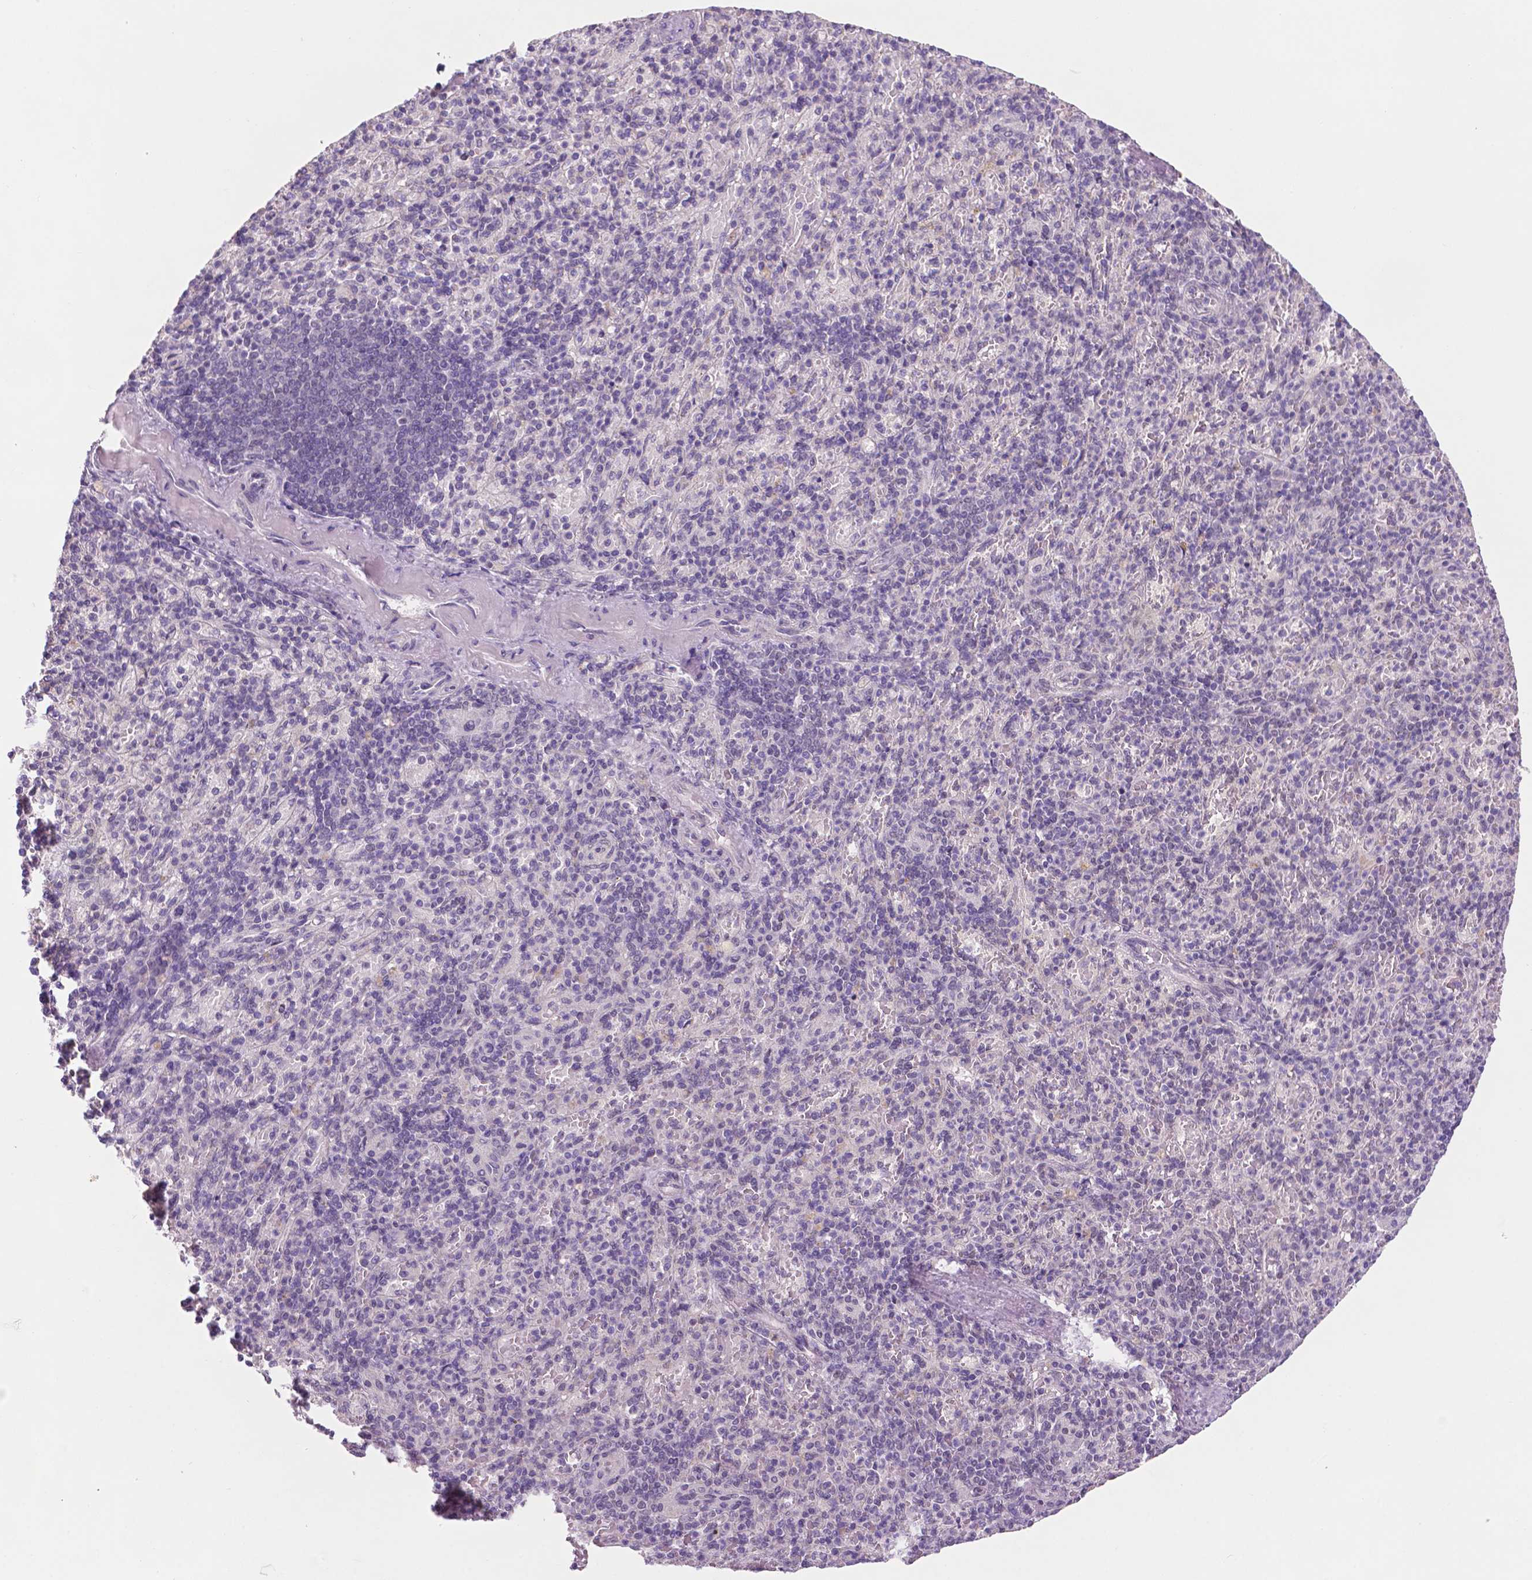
{"staining": {"intensity": "negative", "quantity": "none", "location": "none"}, "tissue": "spleen", "cell_type": "Cells in red pulp", "image_type": "normal", "snomed": [{"axis": "morphology", "description": "Normal tissue, NOS"}, {"axis": "topography", "description": "Spleen"}], "caption": "There is no significant positivity in cells in red pulp of spleen. (Brightfield microscopy of DAB immunohistochemistry (IHC) at high magnification).", "gene": "FAM50B", "patient": {"sex": "female", "age": 74}}